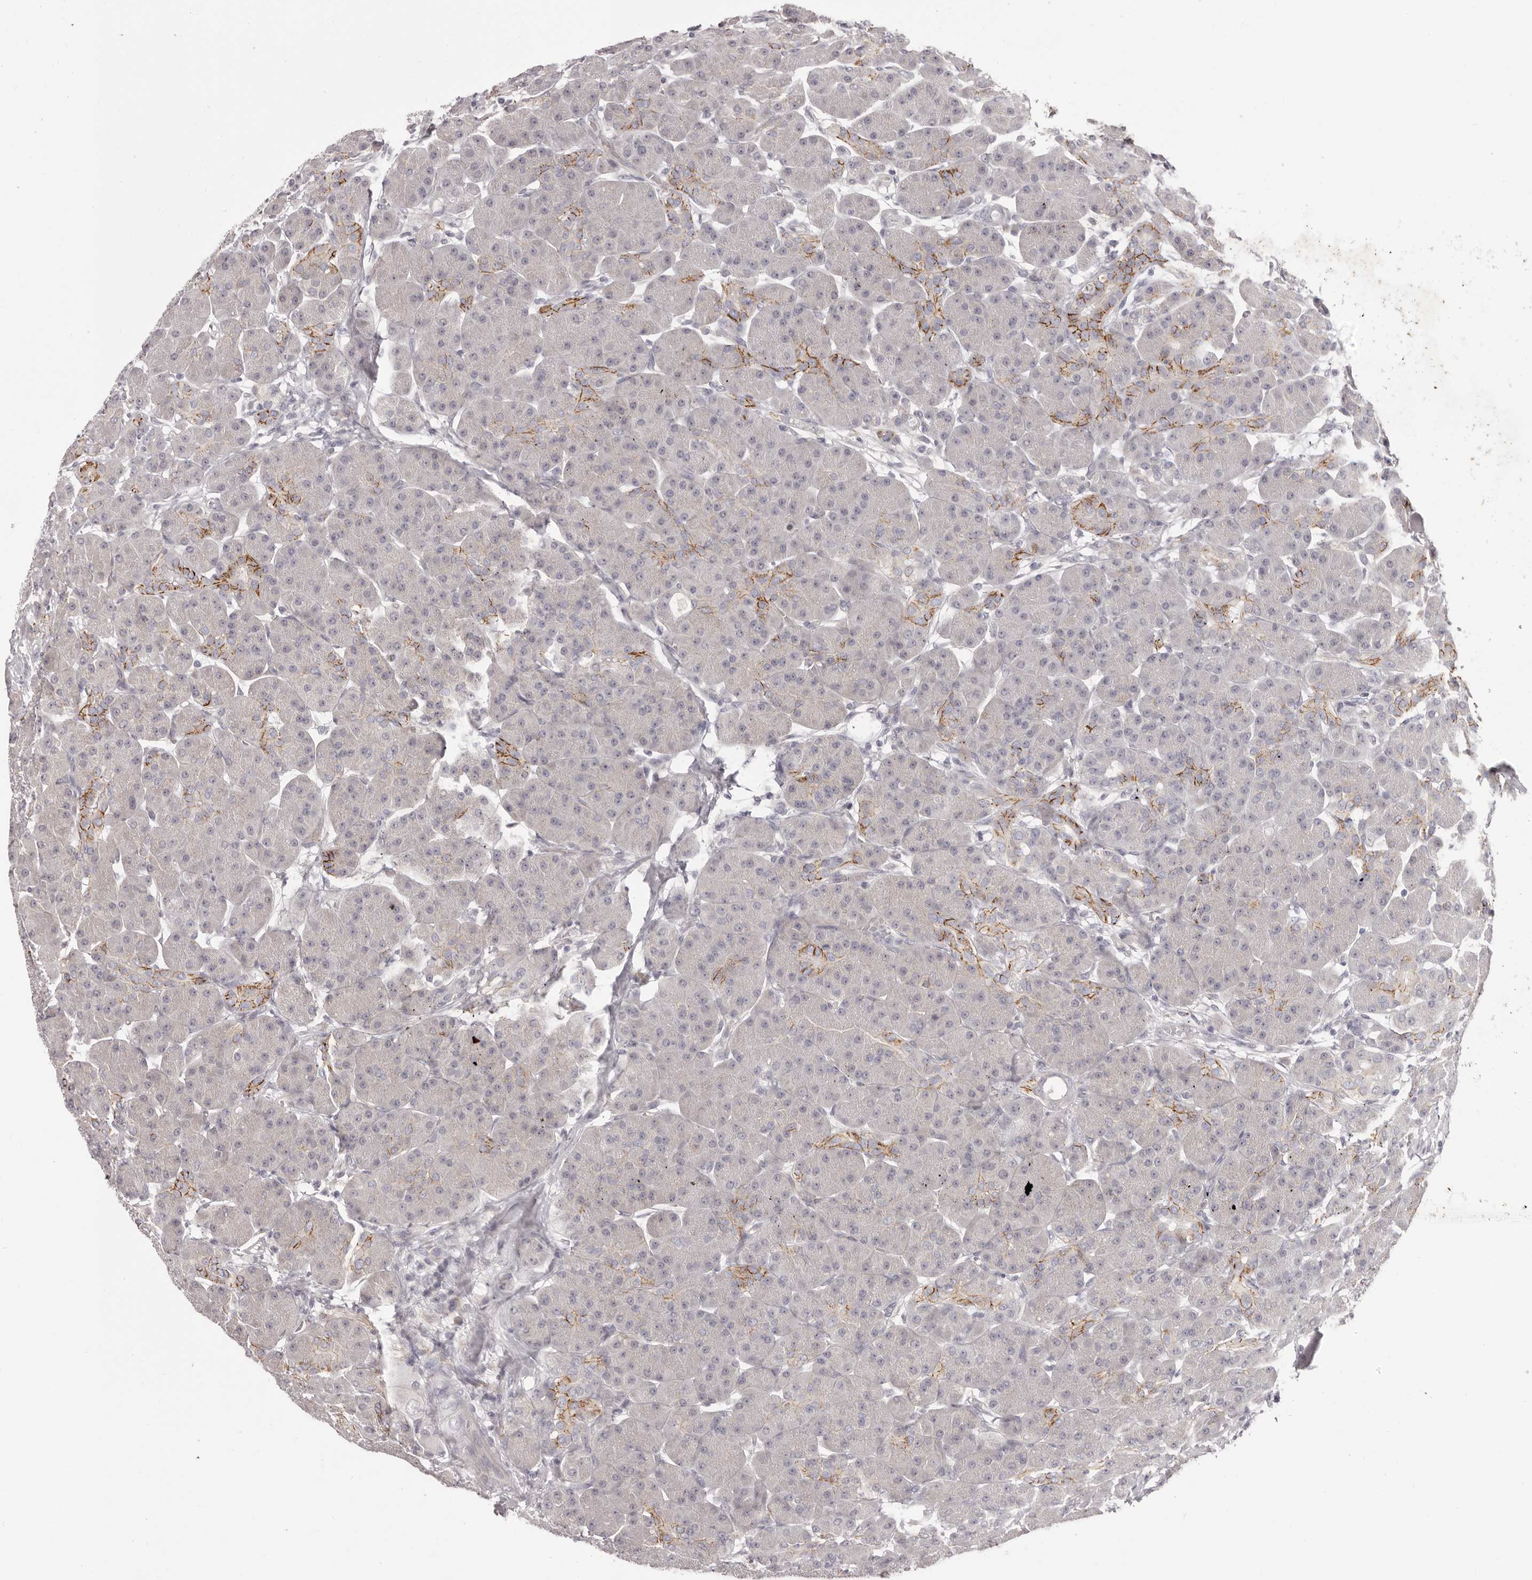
{"staining": {"intensity": "moderate", "quantity": "<25%", "location": "cytoplasmic/membranous"}, "tissue": "pancreas", "cell_type": "Exocrine glandular cells", "image_type": "normal", "snomed": [{"axis": "morphology", "description": "Normal tissue, NOS"}, {"axis": "topography", "description": "Pancreas"}], "caption": "IHC of normal human pancreas exhibits low levels of moderate cytoplasmic/membranous positivity in about <25% of exocrine glandular cells. (Brightfield microscopy of DAB IHC at high magnification).", "gene": "OTUD3", "patient": {"sex": "male", "age": 63}}